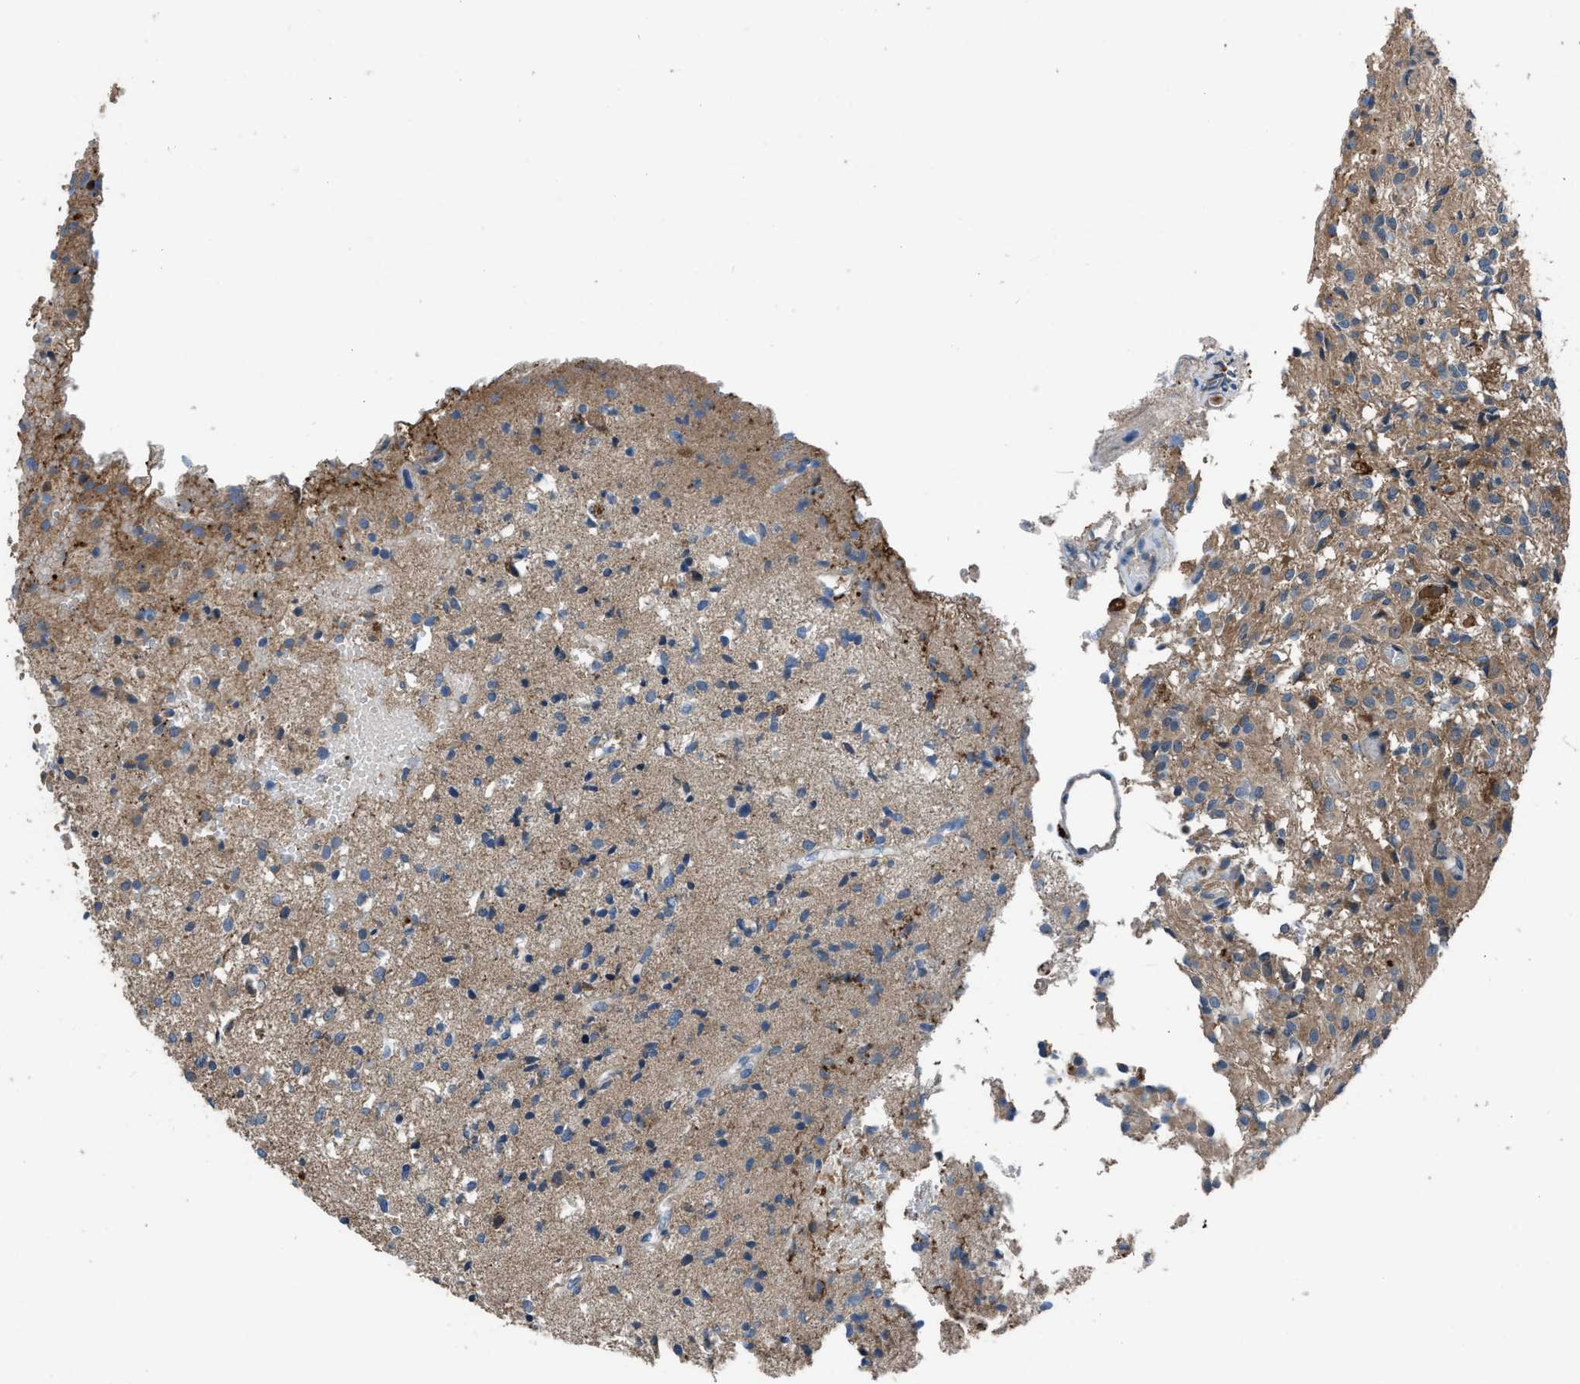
{"staining": {"intensity": "weak", "quantity": "25%-75%", "location": "cytoplasmic/membranous"}, "tissue": "glioma", "cell_type": "Tumor cells", "image_type": "cancer", "snomed": [{"axis": "morphology", "description": "Glioma, malignant, High grade"}, {"axis": "topography", "description": "Brain"}], "caption": "Immunohistochemical staining of glioma shows weak cytoplasmic/membranous protein staining in about 25%-75% of tumor cells.", "gene": "USP25", "patient": {"sex": "female", "age": 59}}